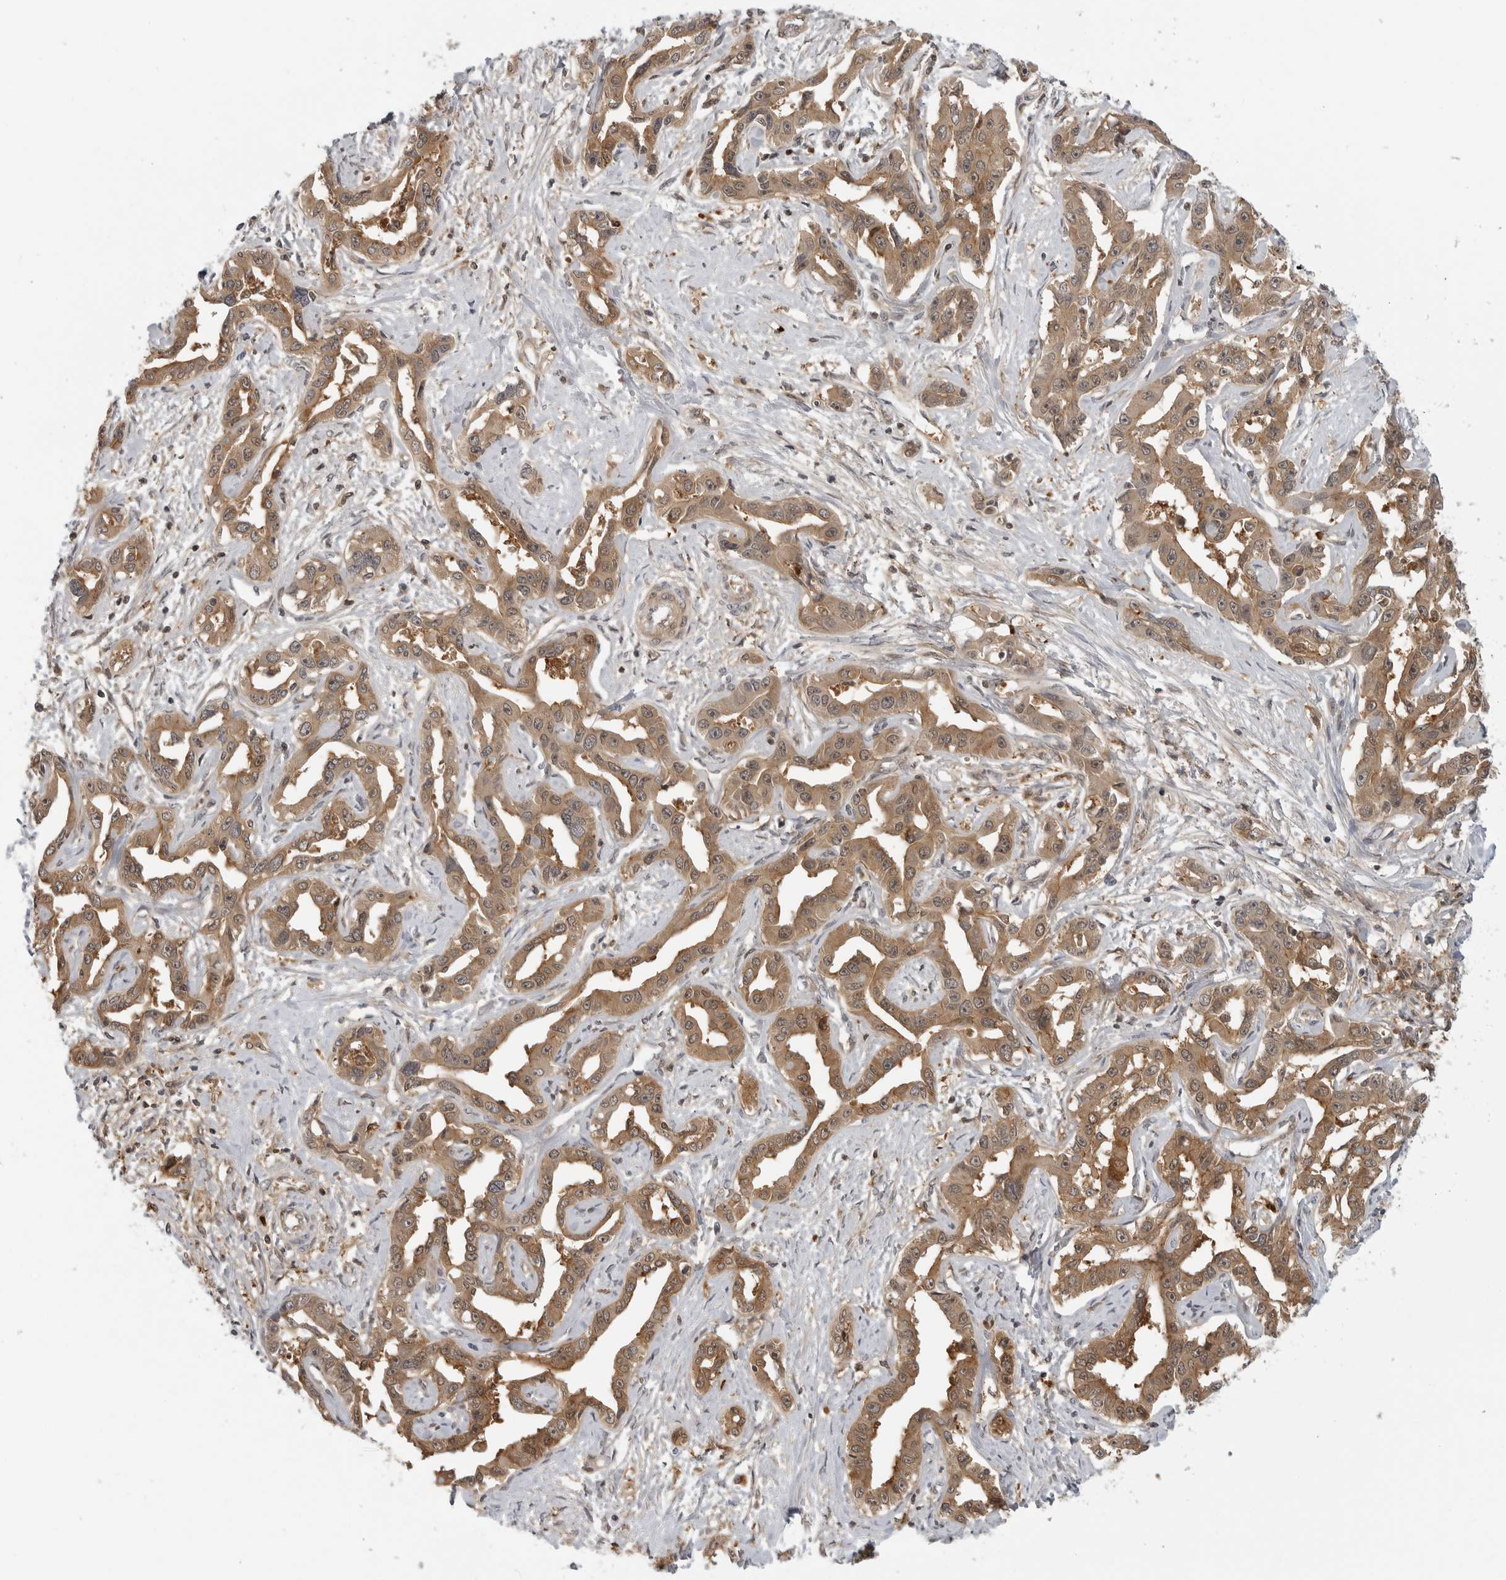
{"staining": {"intensity": "moderate", "quantity": ">75%", "location": "cytoplasmic/membranous"}, "tissue": "liver cancer", "cell_type": "Tumor cells", "image_type": "cancer", "snomed": [{"axis": "morphology", "description": "Cholangiocarcinoma"}, {"axis": "topography", "description": "Liver"}], "caption": "Protein staining exhibits moderate cytoplasmic/membranous positivity in approximately >75% of tumor cells in liver cholangiocarcinoma. (Stains: DAB (3,3'-diaminobenzidine) in brown, nuclei in blue, Microscopy: brightfield microscopy at high magnification).", "gene": "CTIF", "patient": {"sex": "male", "age": 59}}